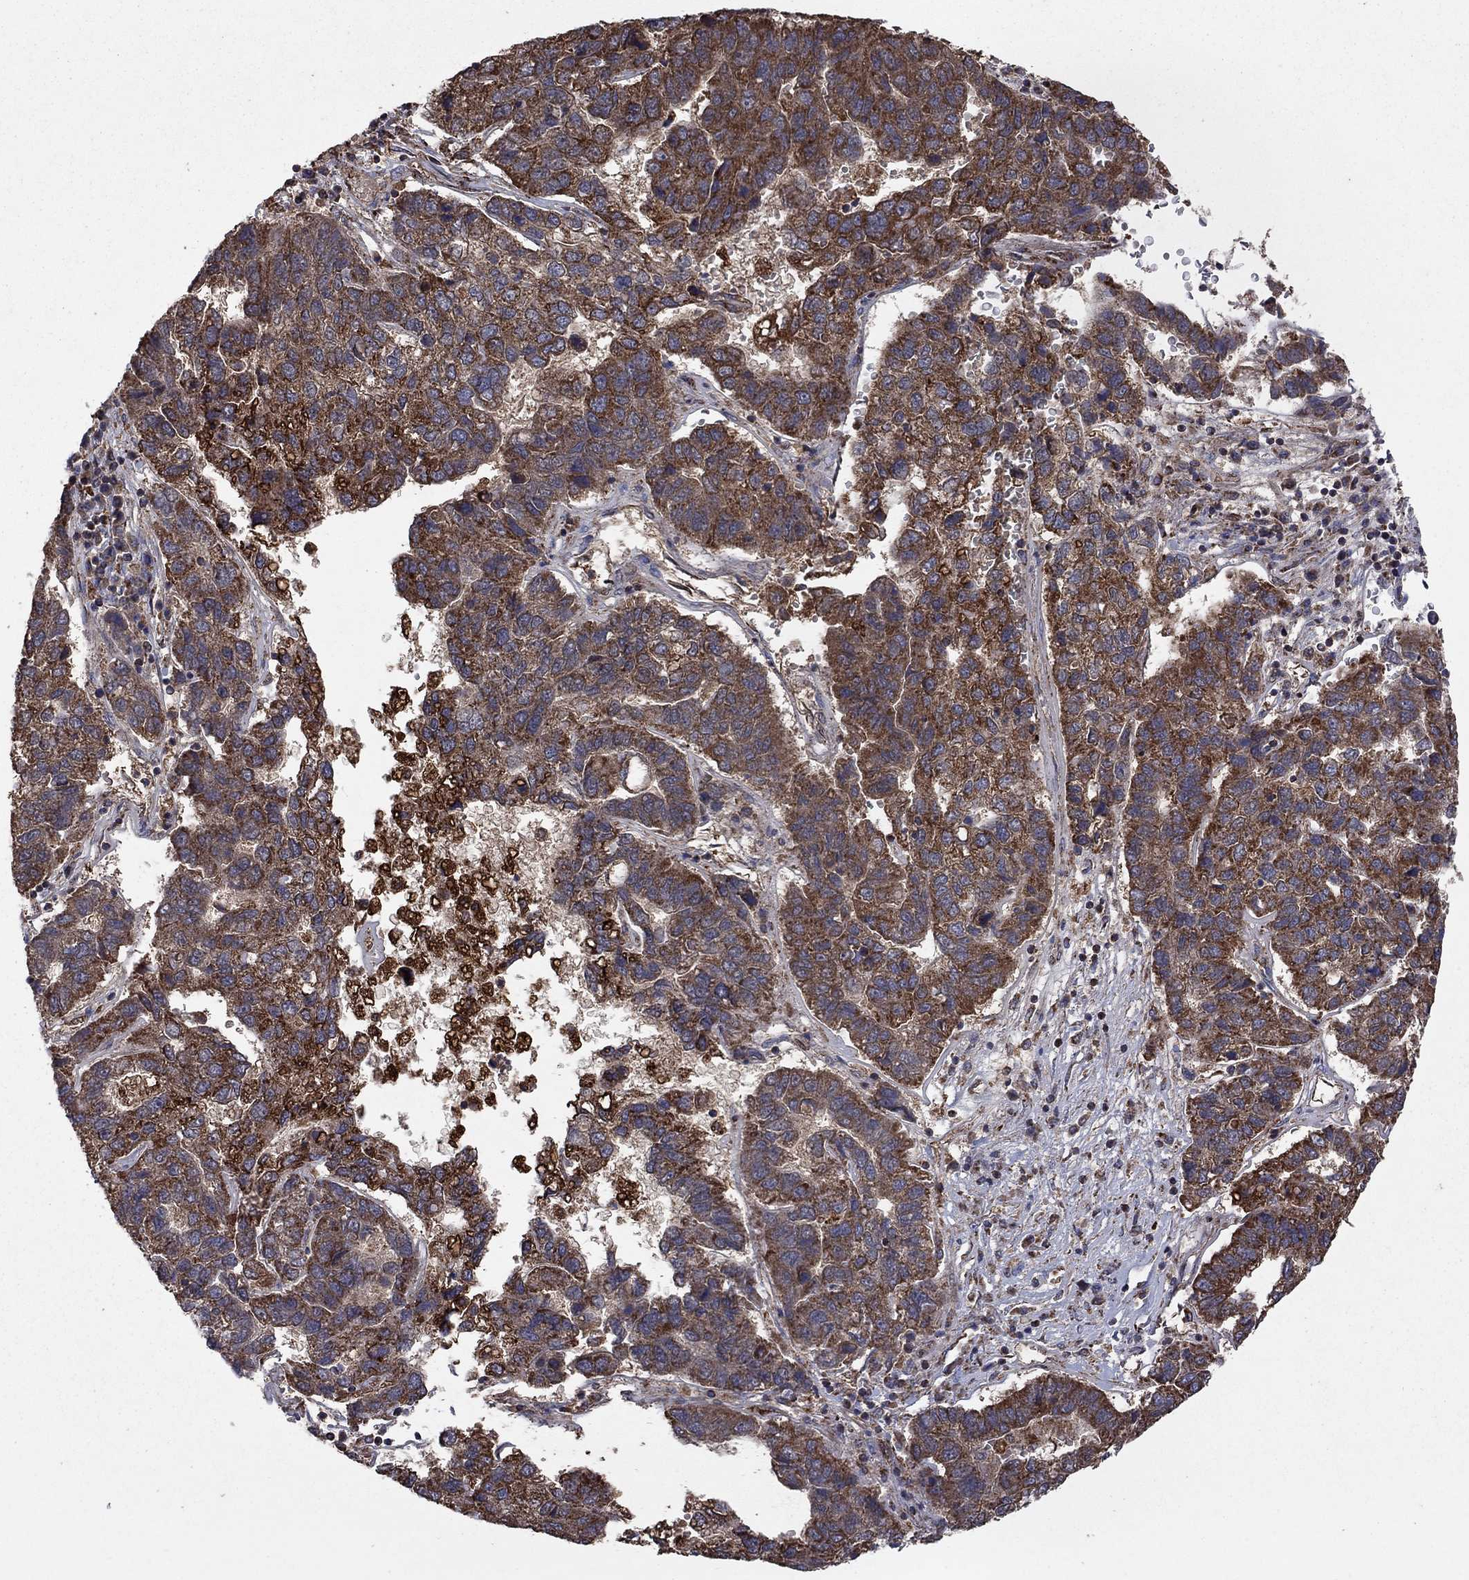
{"staining": {"intensity": "strong", "quantity": "25%-75%", "location": "cytoplasmic/membranous"}, "tissue": "pancreatic cancer", "cell_type": "Tumor cells", "image_type": "cancer", "snomed": [{"axis": "morphology", "description": "Adenocarcinoma, NOS"}, {"axis": "topography", "description": "Pancreas"}], "caption": "DAB (3,3'-diaminobenzidine) immunohistochemical staining of pancreatic adenocarcinoma displays strong cytoplasmic/membranous protein positivity in about 25%-75% of tumor cells.", "gene": "DPH1", "patient": {"sex": "female", "age": 61}}